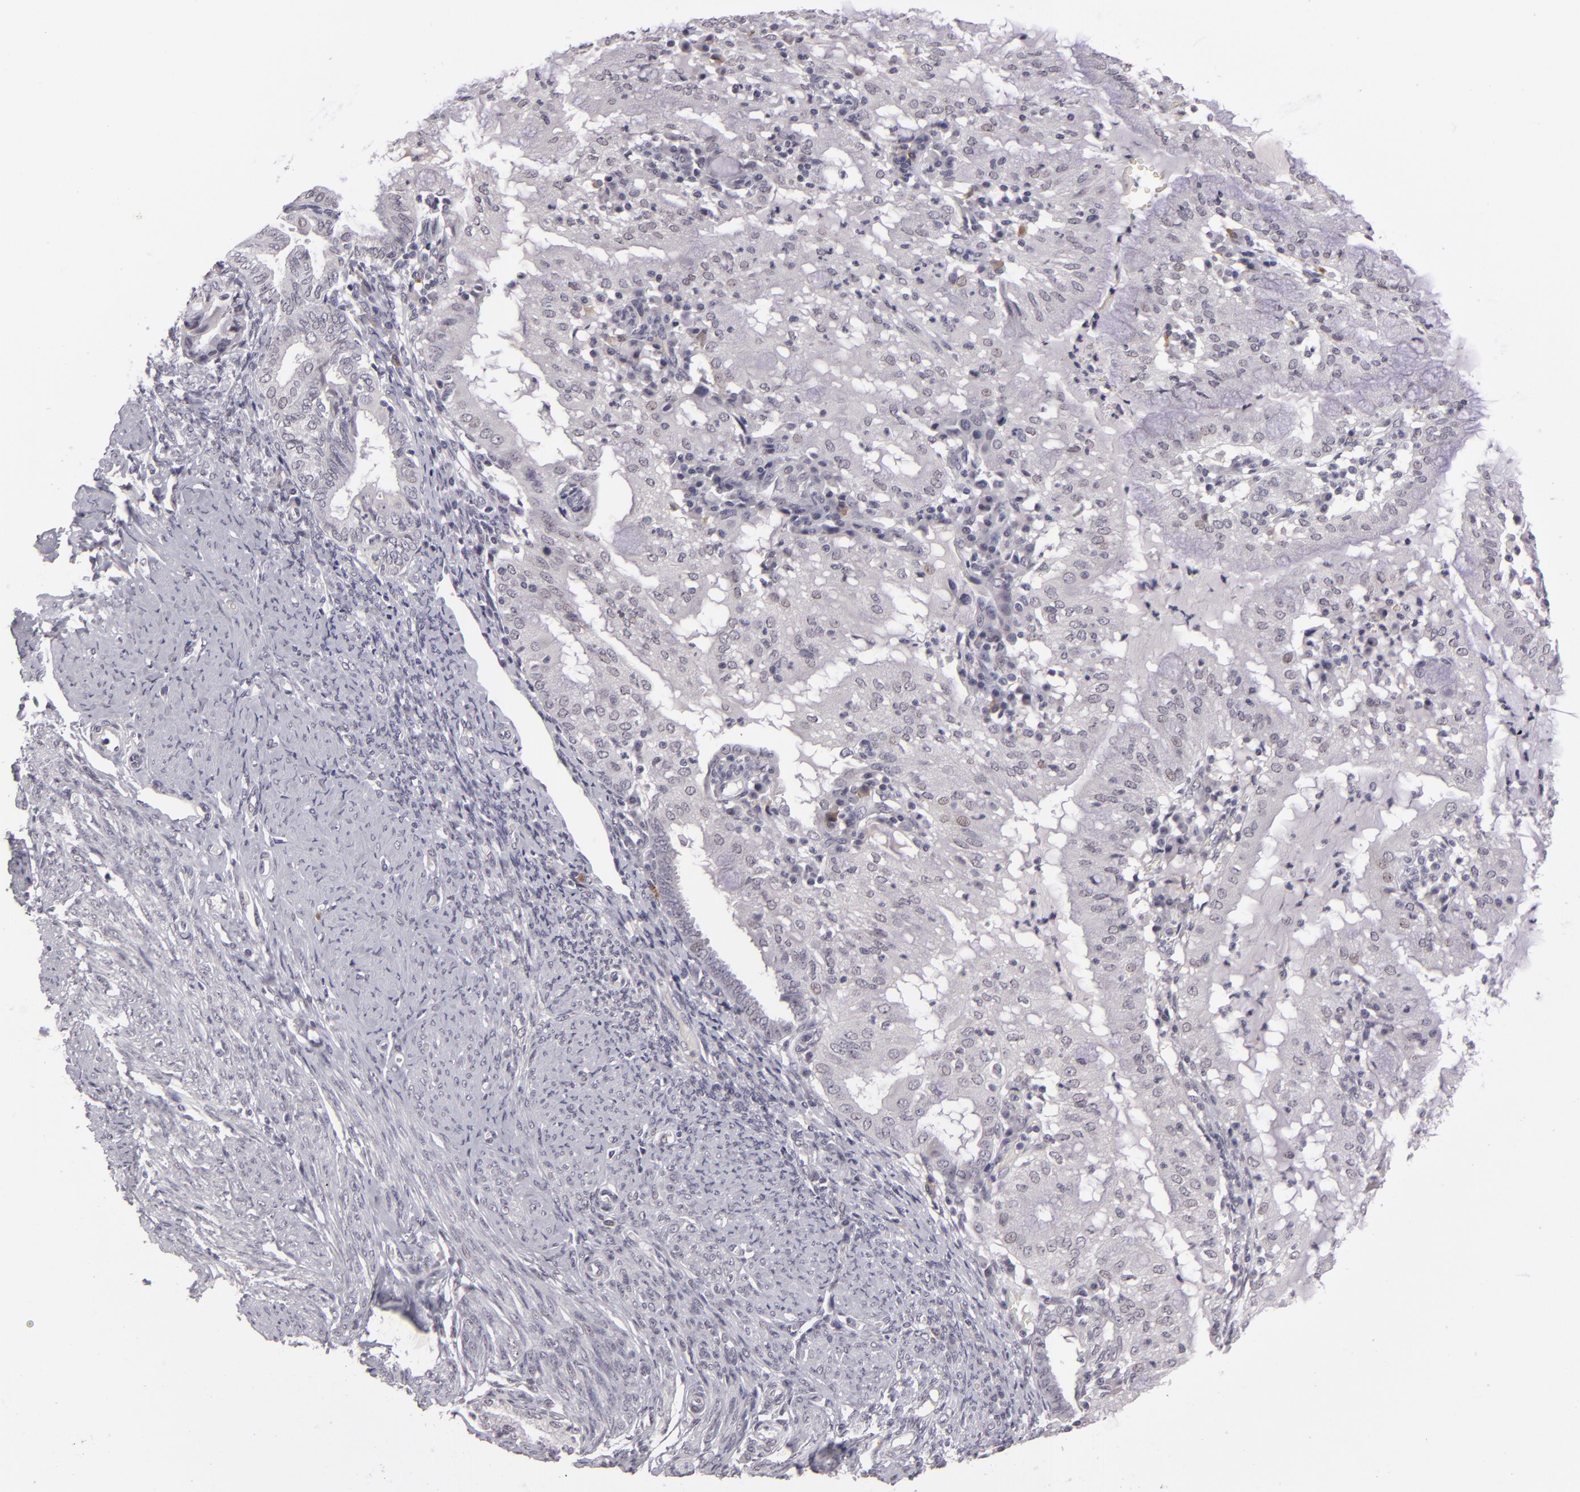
{"staining": {"intensity": "negative", "quantity": "none", "location": "none"}, "tissue": "endometrial cancer", "cell_type": "Tumor cells", "image_type": "cancer", "snomed": [{"axis": "morphology", "description": "Adenocarcinoma, NOS"}, {"axis": "topography", "description": "Endometrium"}], "caption": "Immunohistochemistry of human endometrial cancer (adenocarcinoma) exhibits no expression in tumor cells.", "gene": "ZNF205", "patient": {"sex": "female", "age": 63}}